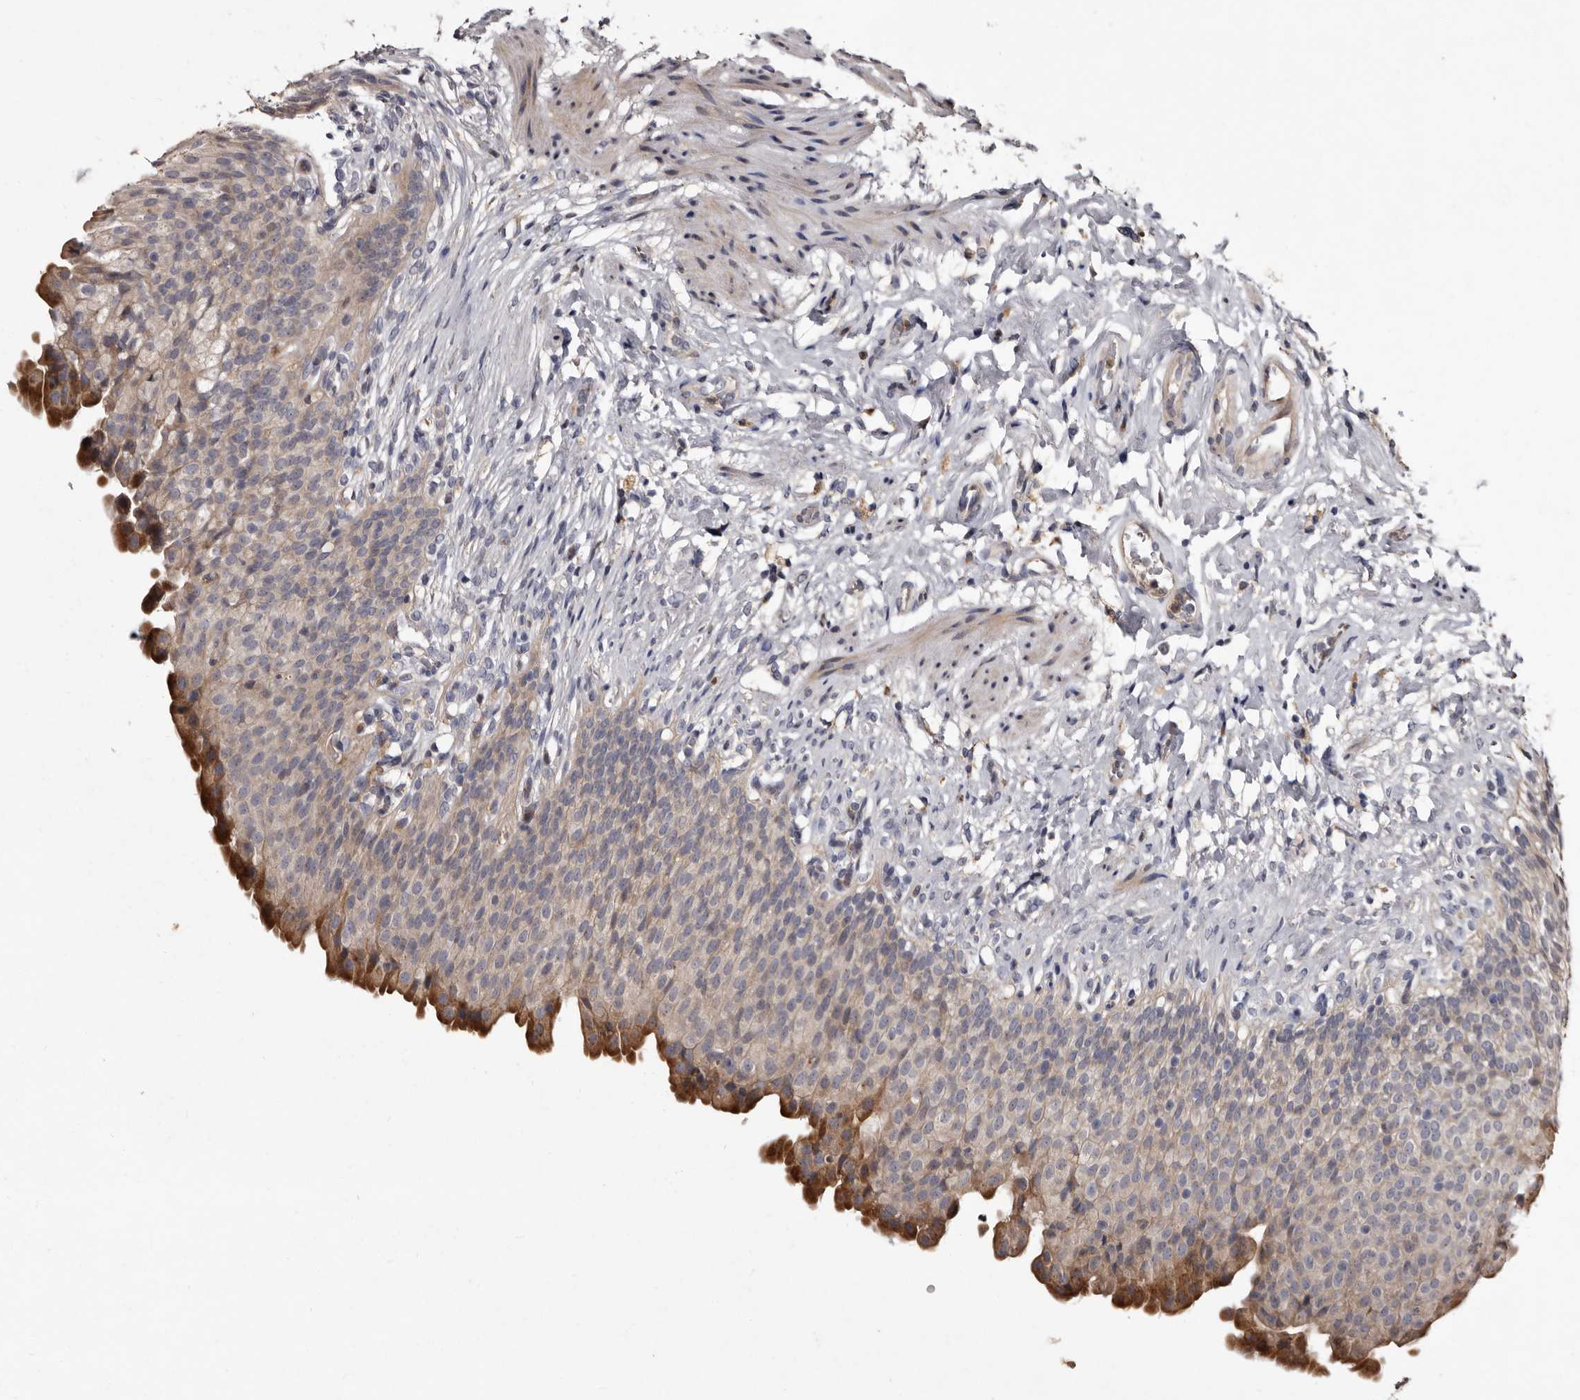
{"staining": {"intensity": "moderate", "quantity": "25%-75%", "location": "cytoplasmic/membranous,nuclear"}, "tissue": "urinary bladder", "cell_type": "Urothelial cells", "image_type": "normal", "snomed": [{"axis": "morphology", "description": "Normal tissue, NOS"}, {"axis": "topography", "description": "Urinary bladder"}], "caption": "An image of human urinary bladder stained for a protein exhibits moderate cytoplasmic/membranous,nuclear brown staining in urothelial cells. The staining is performed using DAB brown chromogen to label protein expression. The nuclei are counter-stained blue using hematoxylin.", "gene": "DNPH1", "patient": {"sex": "female", "age": 79}}